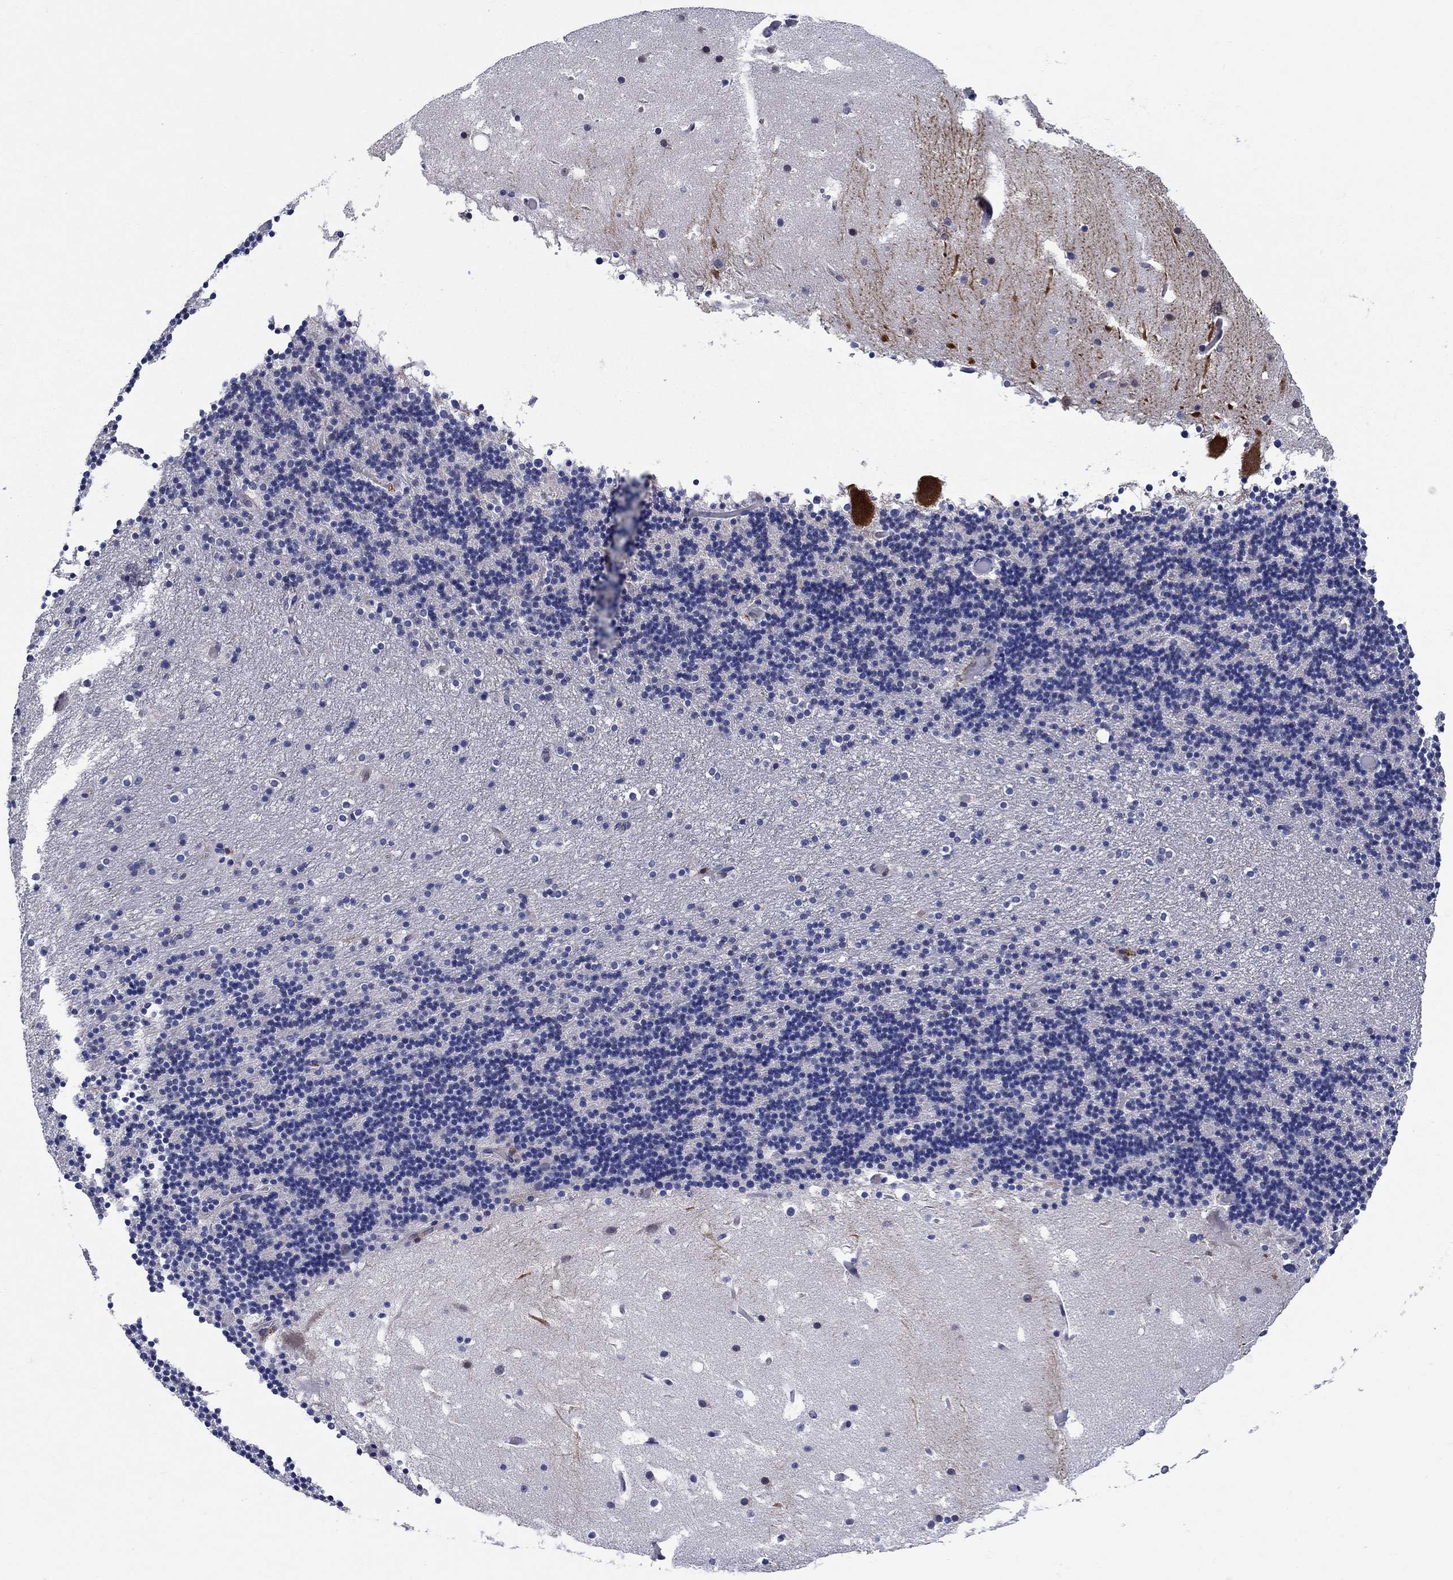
{"staining": {"intensity": "negative", "quantity": "none", "location": "none"}, "tissue": "cerebellum", "cell_type": "Cells in granular layer", "image_type": "normal", "snomed": [{"axis": "morphology", "description": "Normal tissue, NOS"}, {"axis": "topography", "description": "Cerebellum"}], "caption": "This photomicrograph is of benign cerebellum stained with immunohistochemistry to label a protein in brown with the nuclei are counter-stained blue. There is no staining in cells in granular layer.", "gene": "AGFG2", "patient": {"sex": "male", "age": 37}}